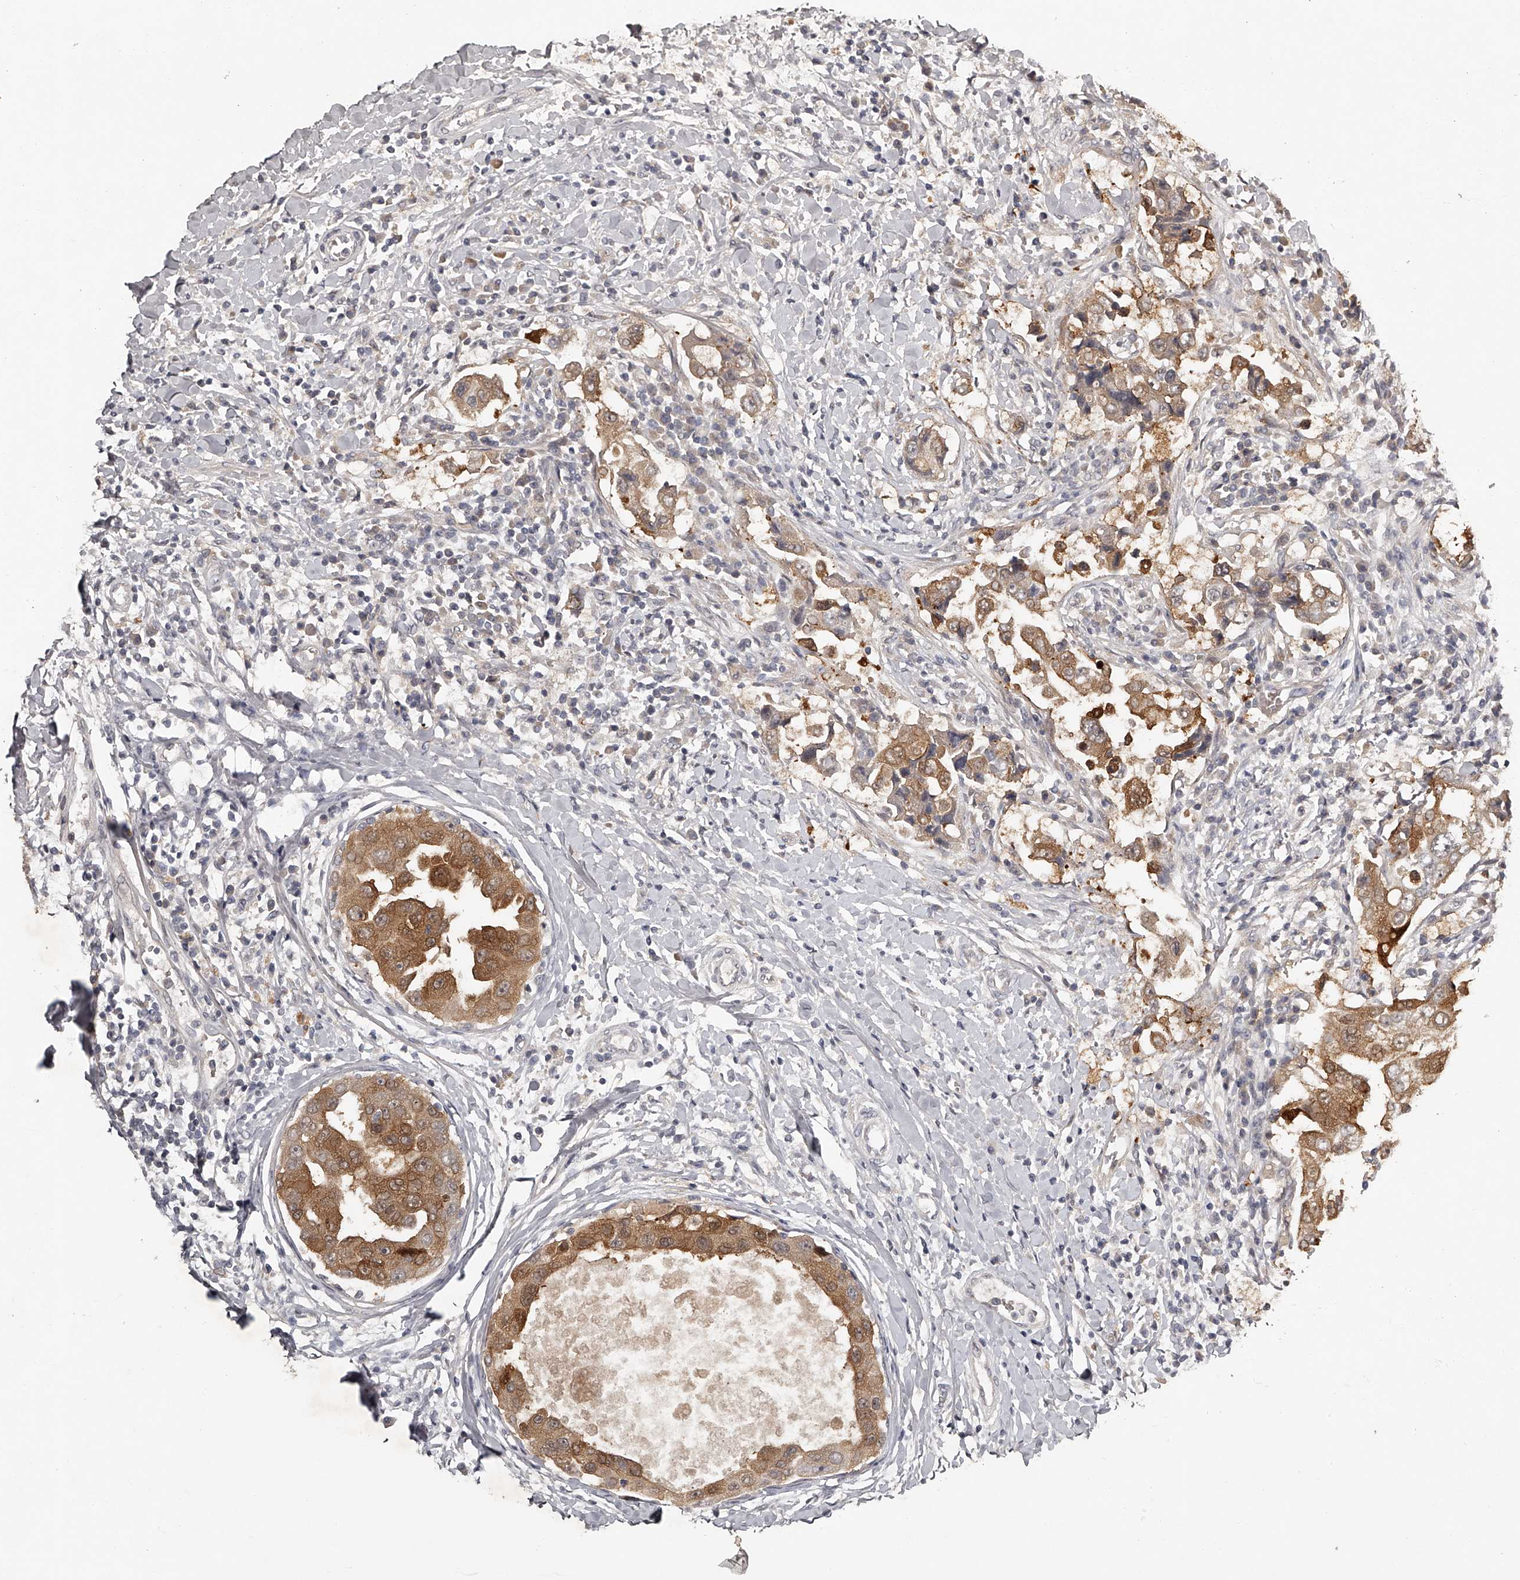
{"staining": {"intensity": "moderate", "quantity": ">75%", "location": "cytoplasmic/membranous"}, "tissue": "breast cancer", "cell_type": "Tumor cells", "image_type": "cancer", "snomed": [{"axis": "morphology", "description": "Duct carcinoma"}, {"axis": "topography", "description": "Breast"}], "caption": "Breast infiltrating ductal carcinoma tissue displays moderate cytoplasmic/membranous positivity in about >75% of tumor cells", "gene": "GGCT", "patient": {"sex": "female", "age": 27}}